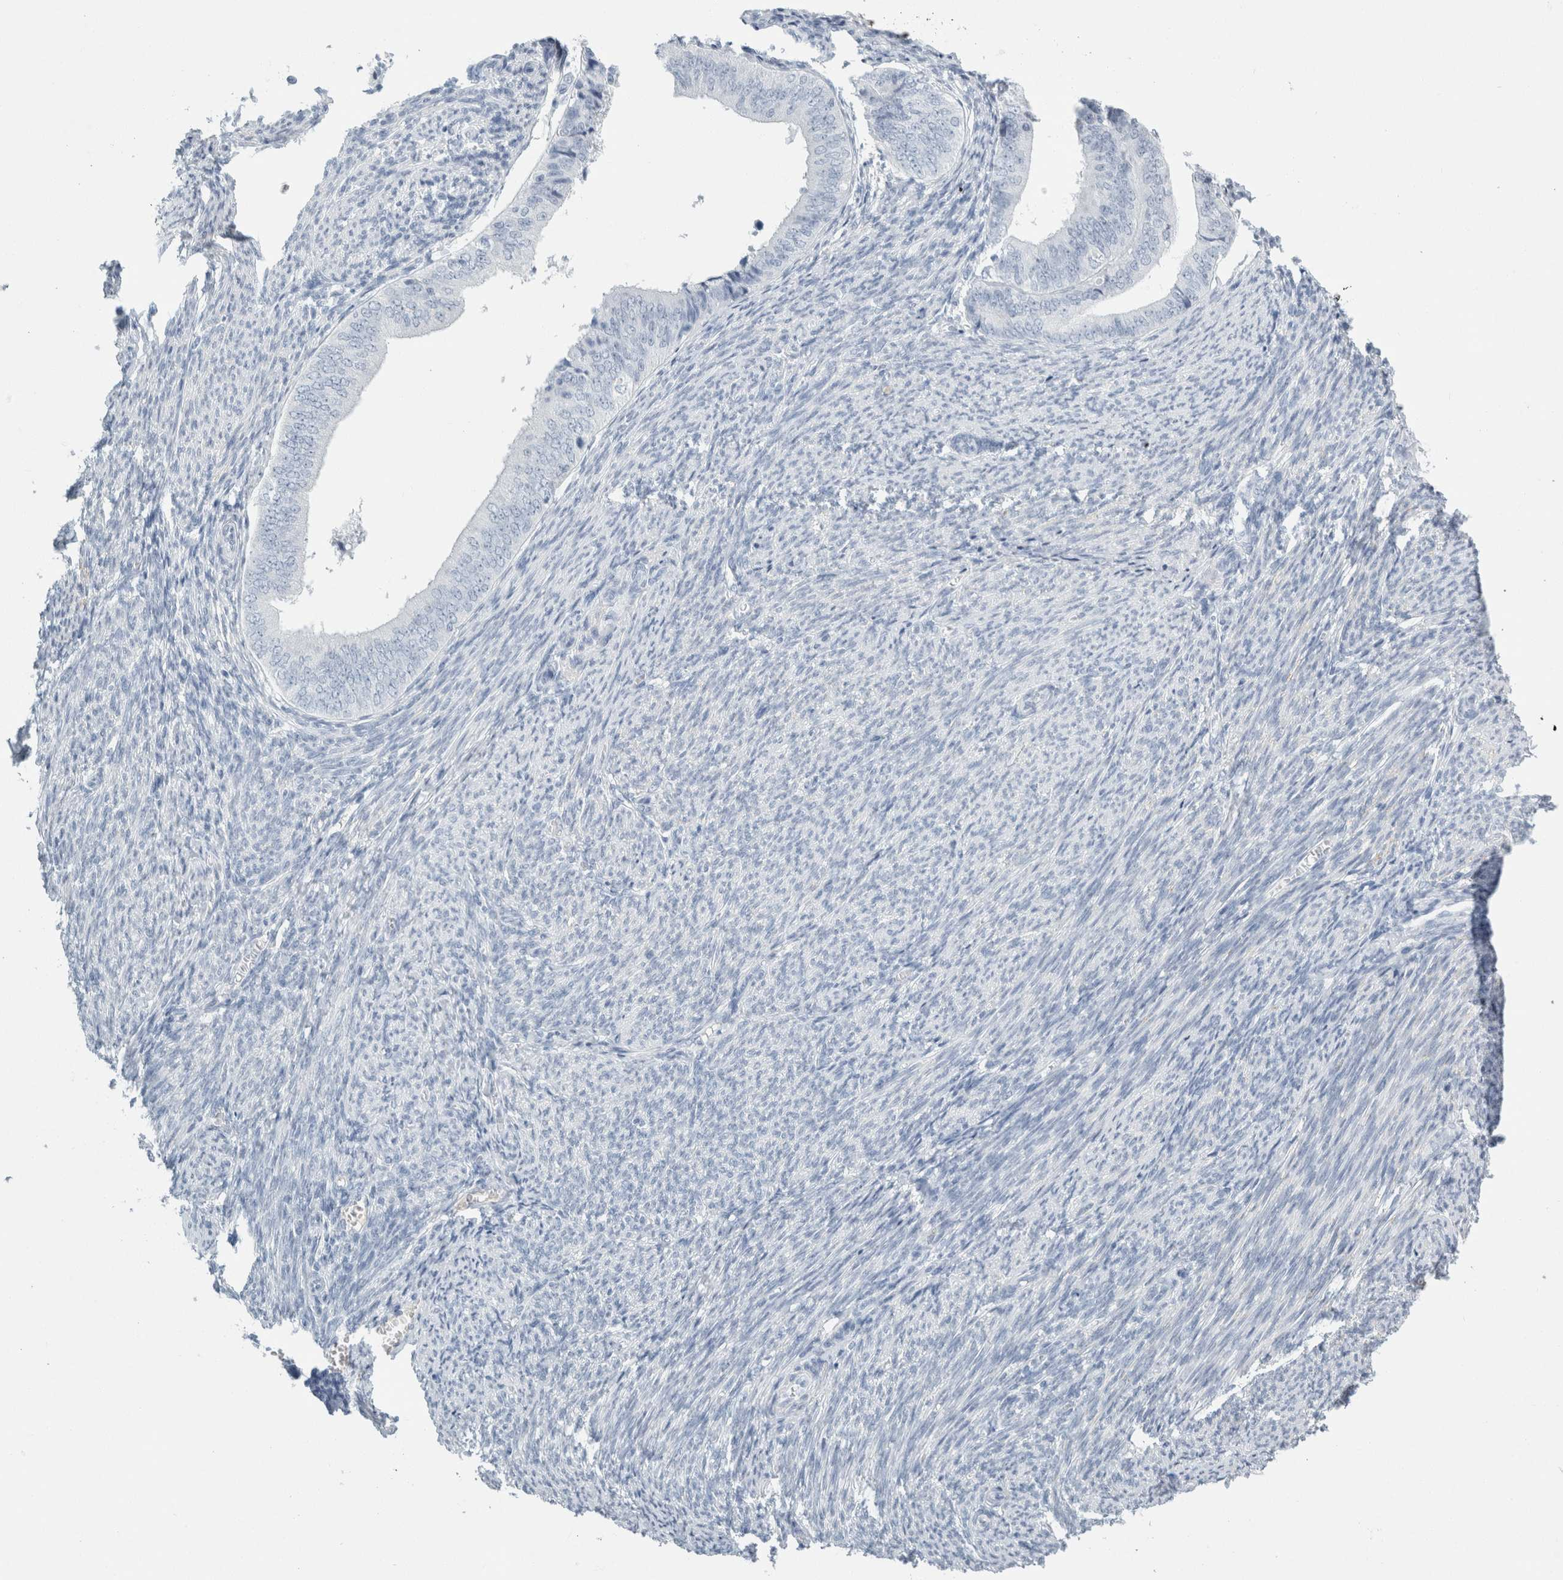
{"staining": {"intensity": "negative", "quantity": "none", "location": "none"}, "tissue": "endometrial cancer", "cell_type": "Tumor cells", "image_type": "cancer", "snomed": [{"axis": "morphology", "description": "Adenocarcinoma, NOS"}, {"axis": "topography", "description": "Endometrium"}], "caption": "DAB (3,3'-diaminobenzidine) immunohistochemical staining of human adenocarcinoma (endometrial) reveals no significant staining in tumor cells.", "gene": "TSPAN8", "patient": {"sex": "female", "age": 63}}